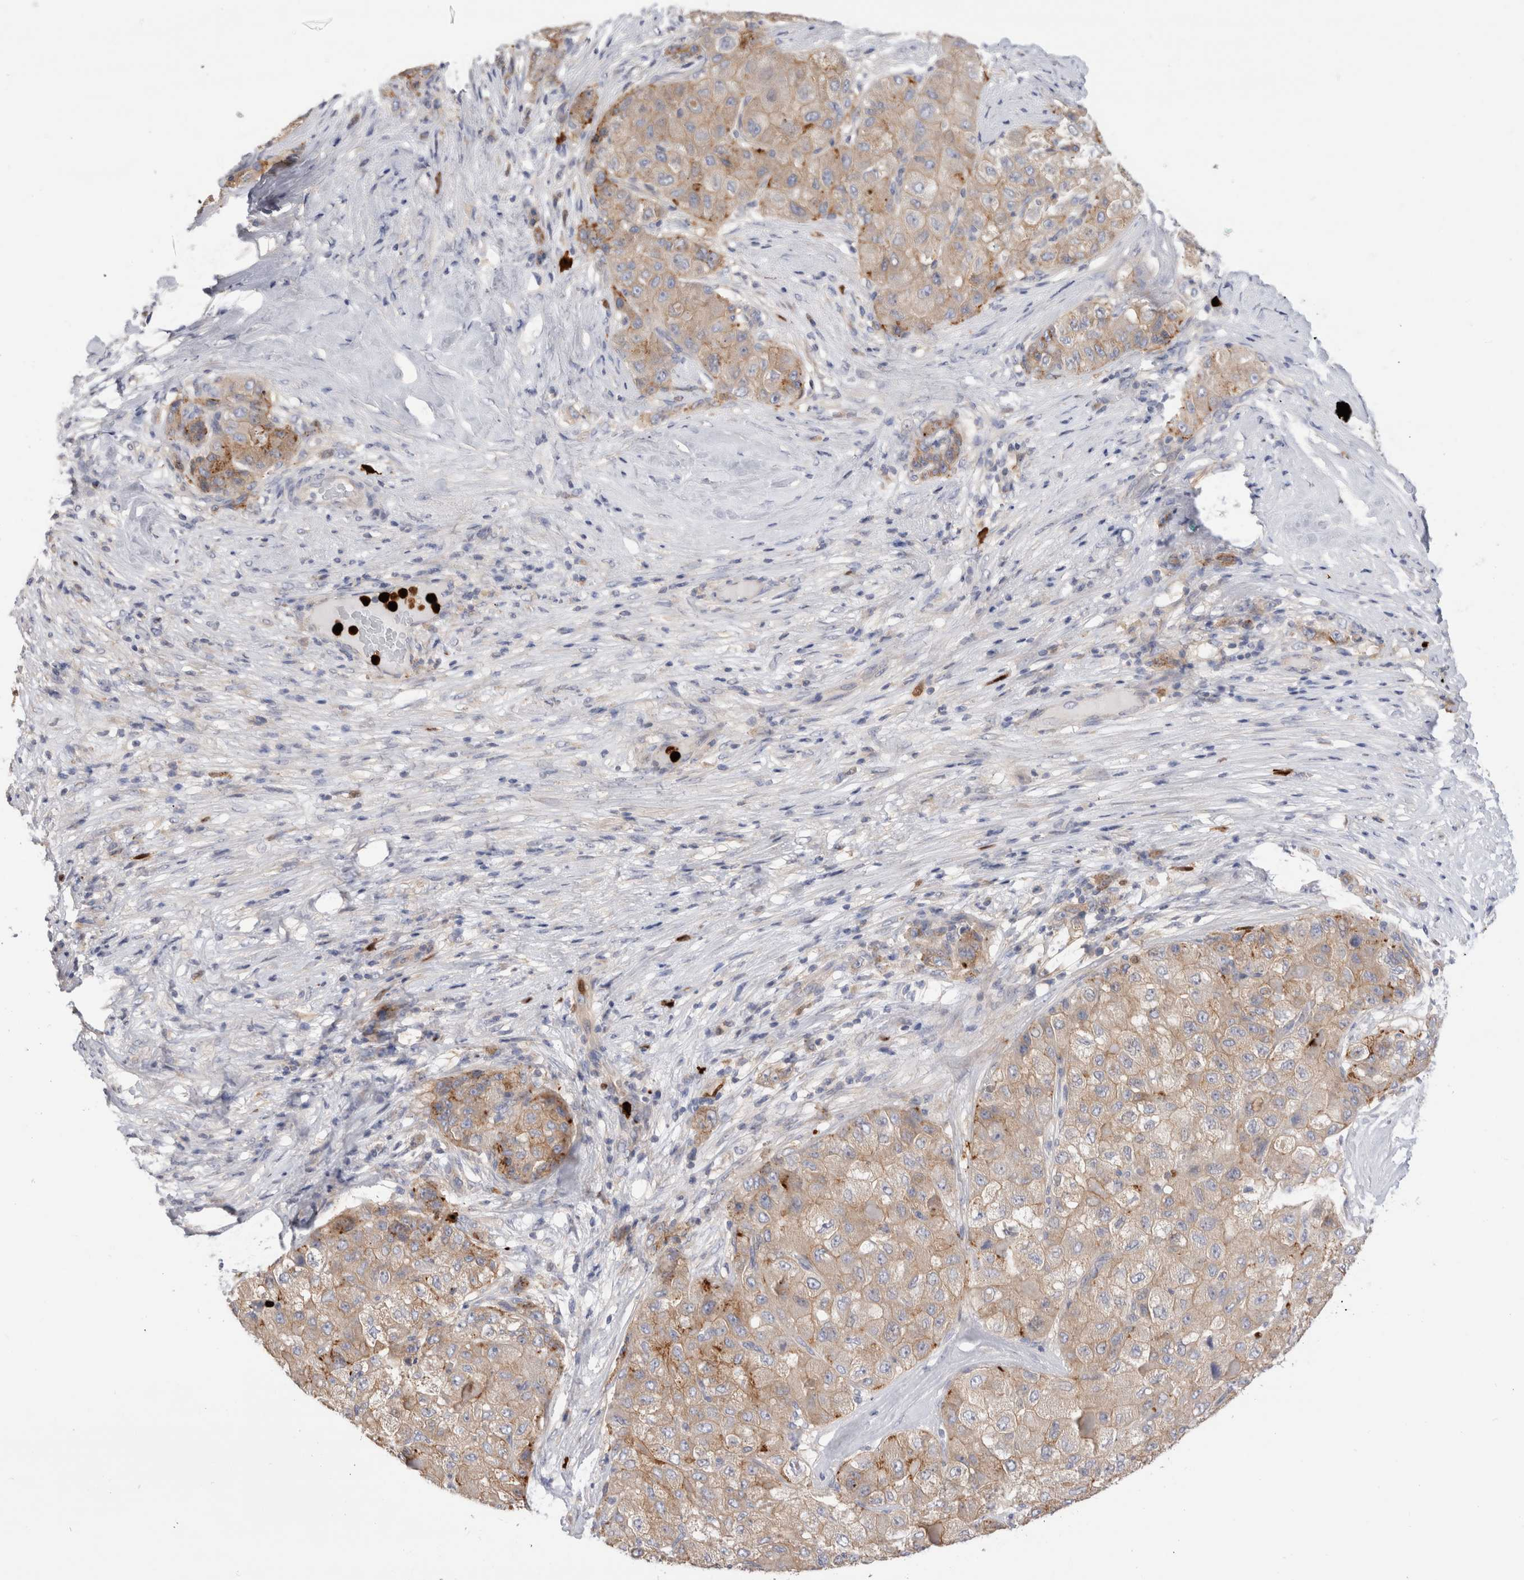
{"staining": {"intensity": "weak", "quantity": ">75%", "location": "cytoplasmic/membranous"}, "tissue": "liver cancer", "cell_type": "Tumor cells", "image_type": "cancer", "snomed": [{"axis": "morphology", "description": "Carcinoma, Hepatocellular, NOS"}, {"axis": "topography", "description": "Liver"}], "caption": "Protein expression analysis of human hepatocellular carcinoma (liver) reveals weak cytoplasmic/membranous expression in about >75% of tumor cells.", "gene": "NXT2", "patient": {"sex": "male", "age": 80}}